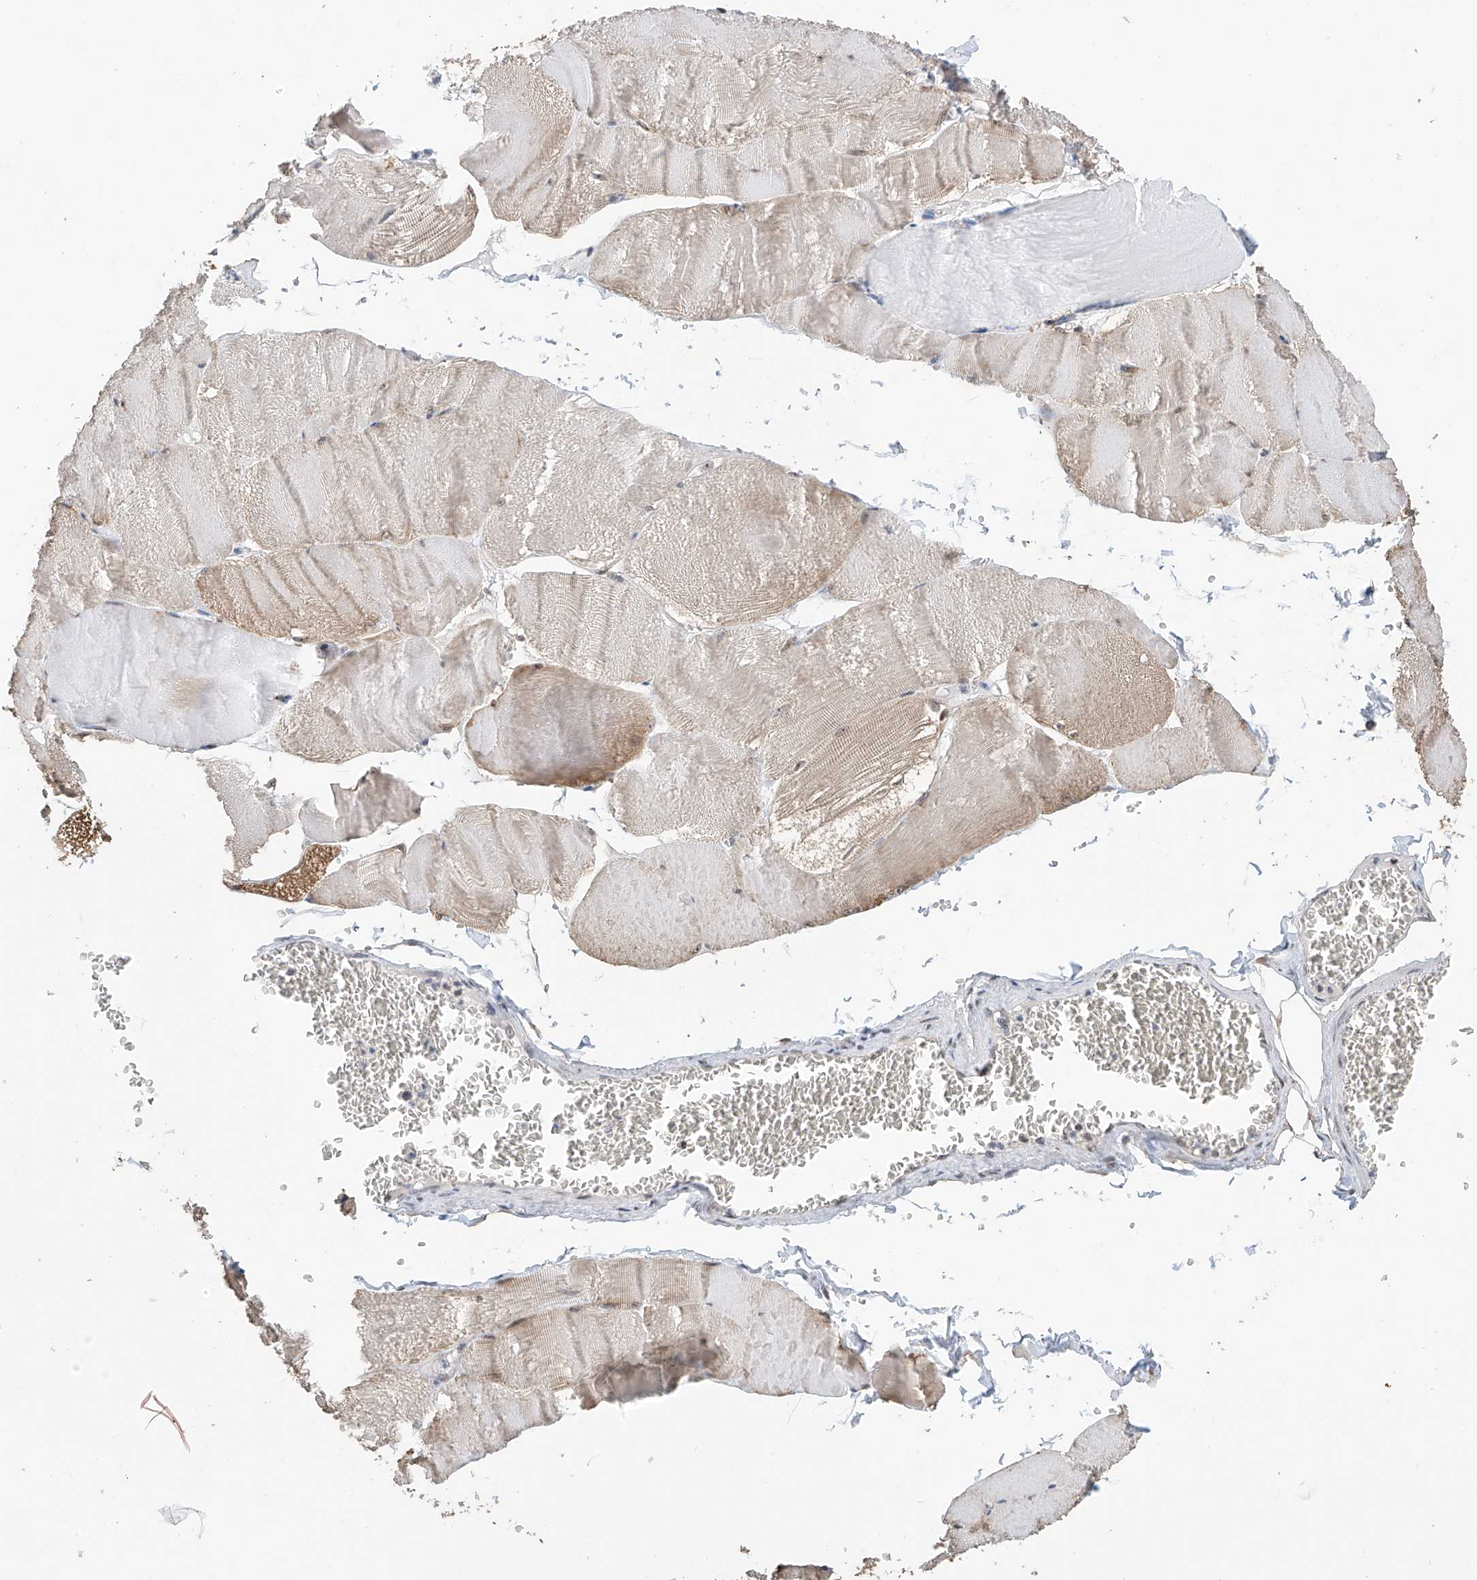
{"staining": {"intensity": "weak", "quantity": "25%-75%", "location": "cytoplasmic/membranous"}, "tissue": "skeletal muscle", "cell_type": "Myocytes", "image_type": "normal", "snomed": [{"axis": "morphology", "description": "Normal tissue, NOS"}, {"axis": "morphology", "description": "Basal cell carcinoma"}, {"axis": "topography", "description": "Skeletal muscle"}], "caption": "High-power microscopy captured an immunohistochemistry (IHC) micrograph of normal skeletal muscle, revealing weak cytoplasmic/membranous expression in about 25%-75% of myocytes.", "gene": "C1orf131", "patient": {"sex": "female", "age": 64}}